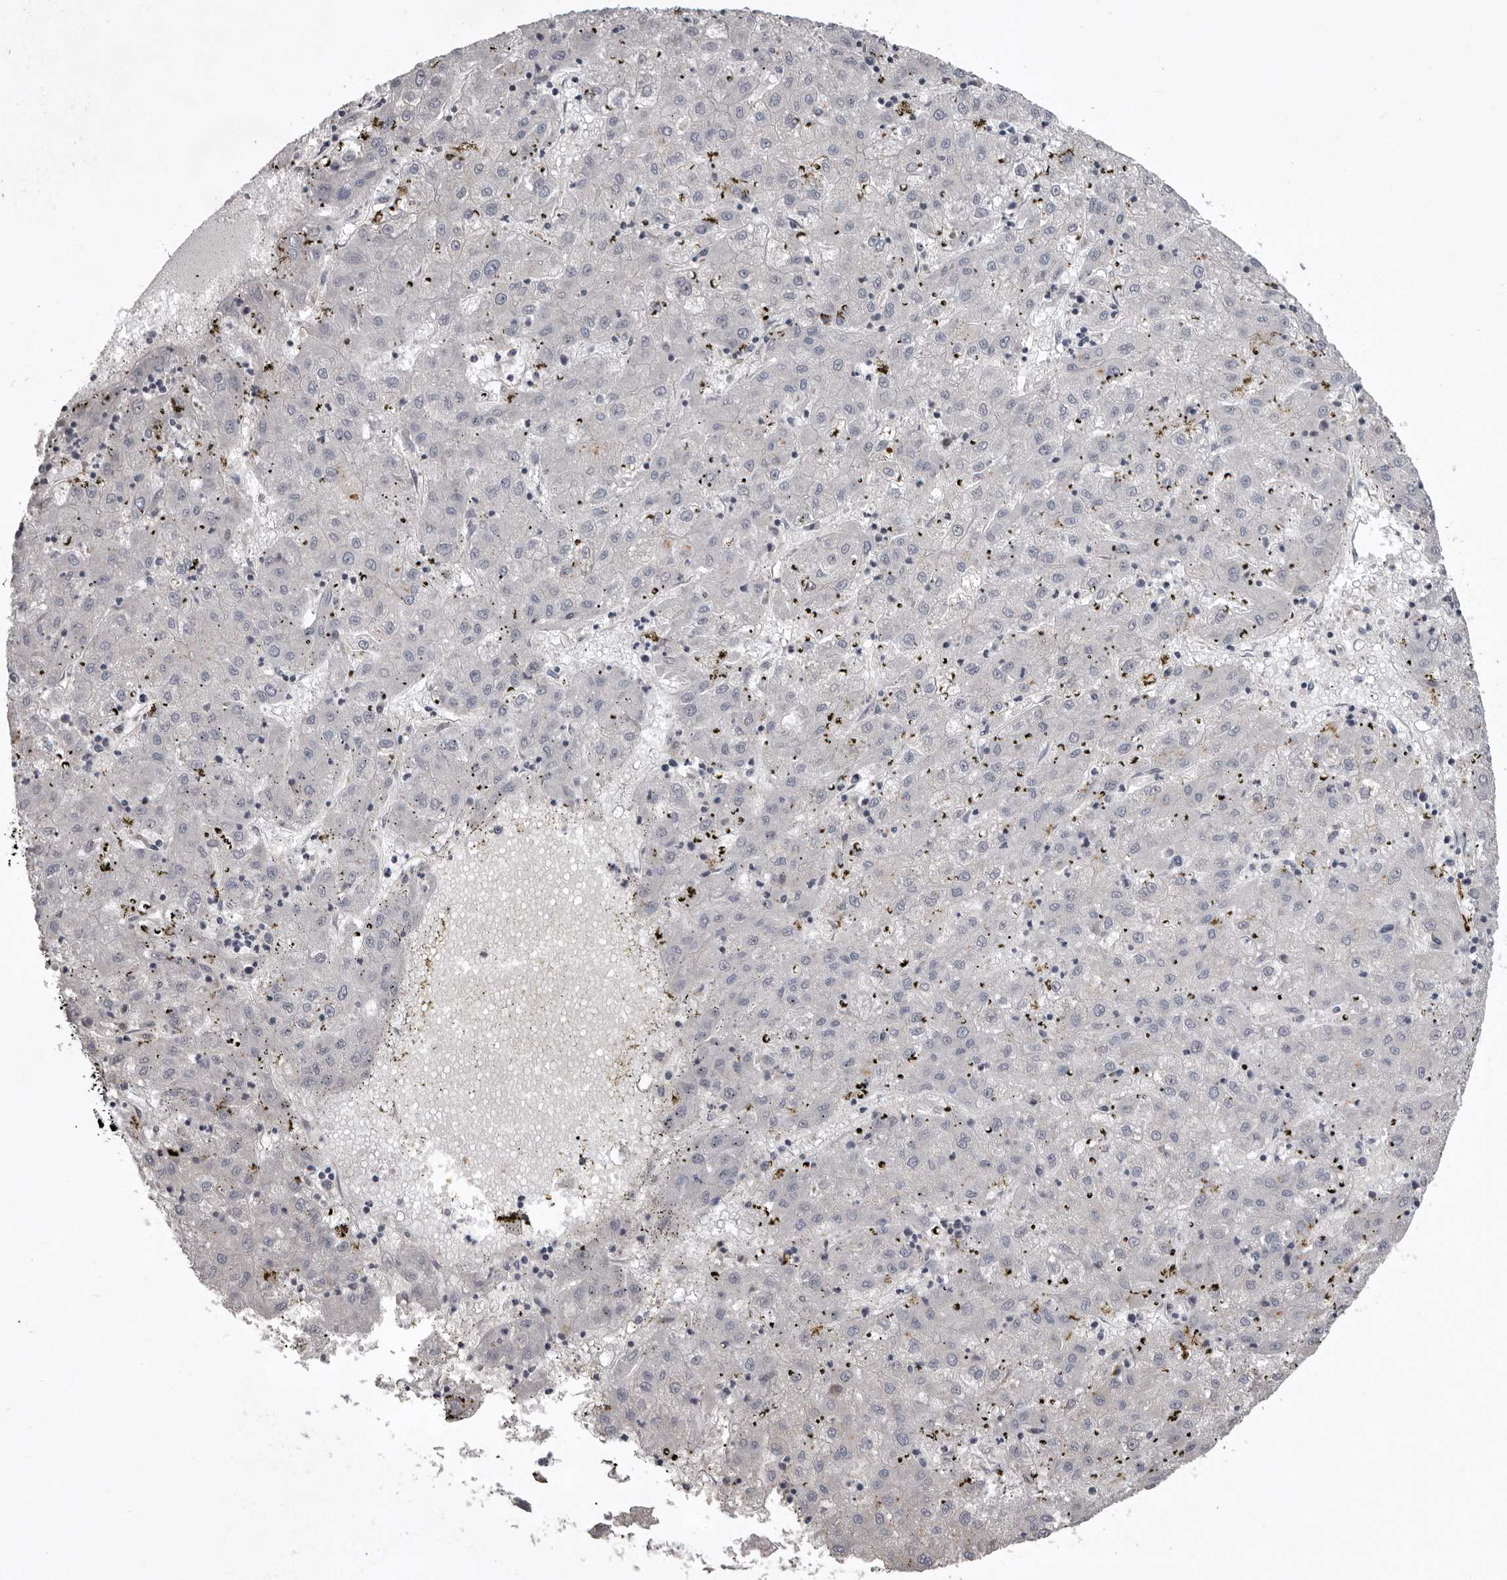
{"staining": {"intensity": "negative", "quantity": "none", "location": "none"}, "tissue": "liver cancer", "cell_type": "Tumor cells", "image_type": "cancer", "snomed": [{"axis": "morphology", "description": "Carcinoma, Hepatocellular, NOS"}, {"axis": "topography", "description": "Liver"}], "caption": "Hepatocellular carcinoma (liver) was stained to show a protein in brown. There is no significant staining in tumor cells.", "gene": "WDR47", "patient": {"sex": "male", "age": 72}}